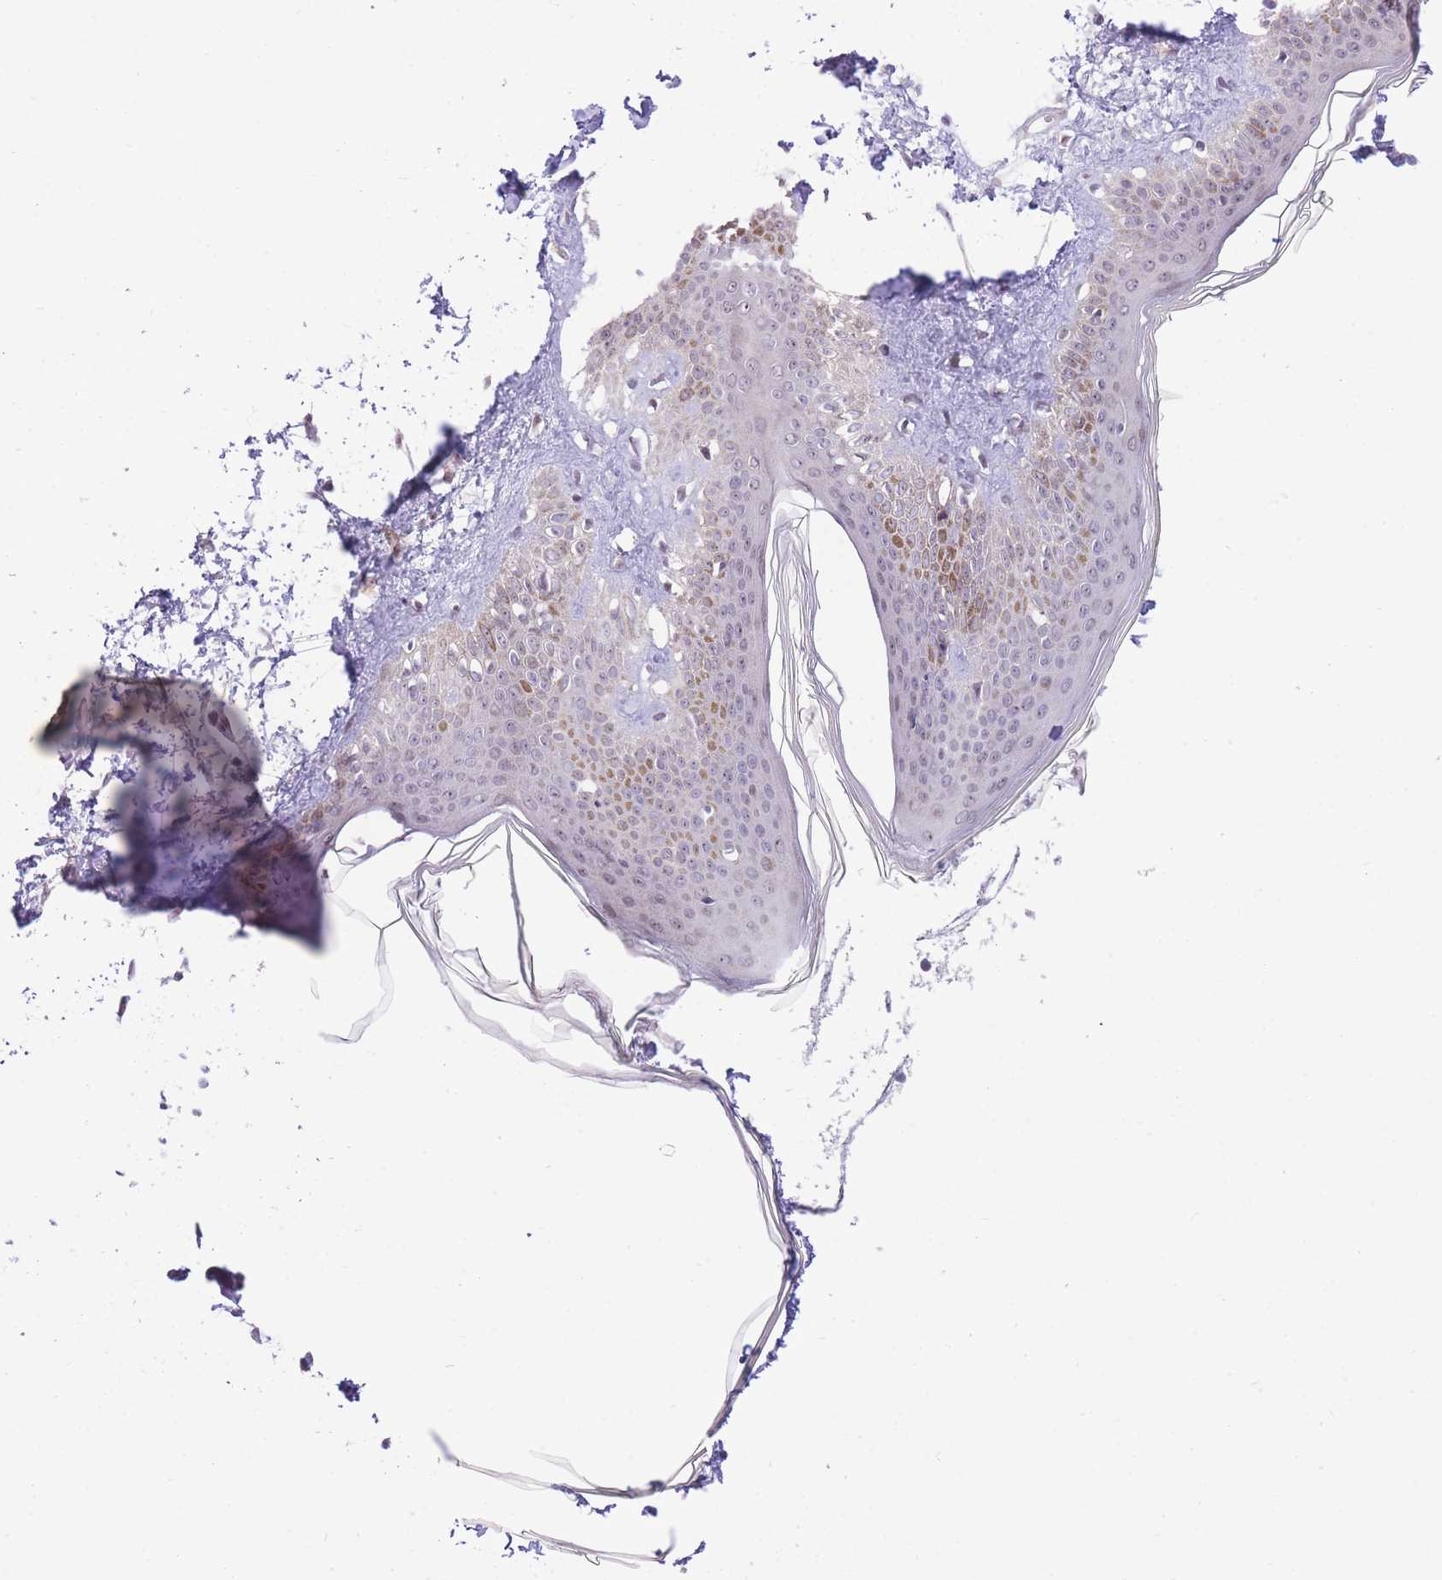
{"staining": {"intensity": "weak", "quantity": ">75%", "location": "nuclear"}, "tissue": "skin", "cell_type": "Fibroblasts", "image_type": "normal", "snomed": [{"axis": "morphology", "description": "Normal tissue, NOS"}, {"axis": "topography", "description": "Skin"}], "caption": "Brown immunohistochemical staining in normal human skin reveals weak nuclear staining in approximately >75% of fibroblasts.", "gene": "STK39", "patient": {"sex": "female", "age": 58}}